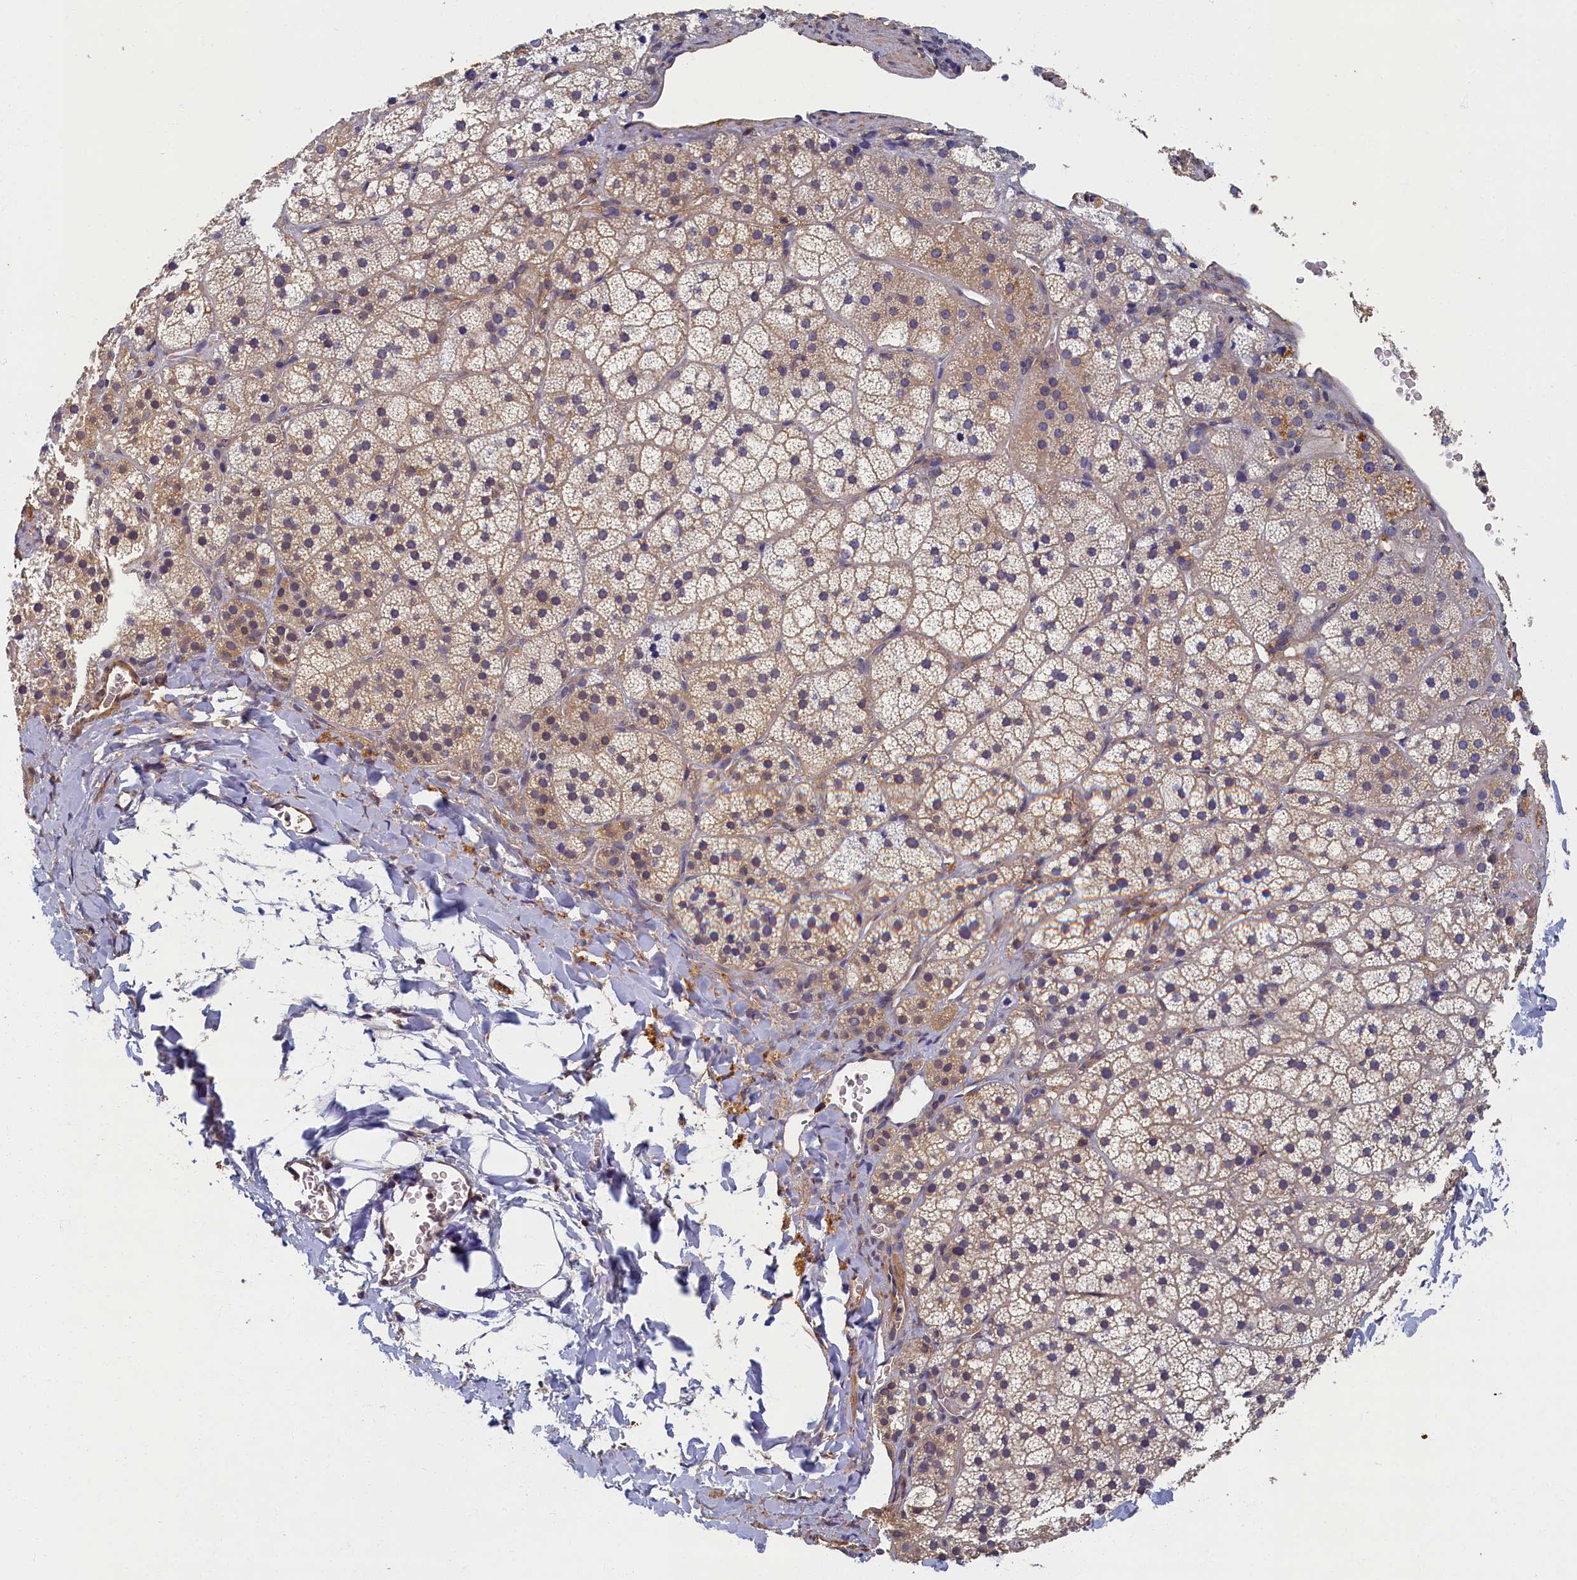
{"staining": {"intensity": "weak", "quantity": ">75%", "location": "cytoplasmic/membranous"}, "tissue": "adrenal gland", "cell_type": "Glandular cells", "image_type": "normal", "snomed": [{"axis": "morphology", "description": "Normal tissue, NOS"}, {"axis": "topography", "description": "Adrenal gland"}], "caption": "High-magnification brightfield microscopy of unremarkable adrenal gland stained with DAB (brown) and counterstained with hematoxylin (blue). glandular cells exhibit weak cytoplasmic/membranous expression is identified in approximately>75% of cells.", "gene": "TBCB", "patient": {"sex": "female", "age": 44}}